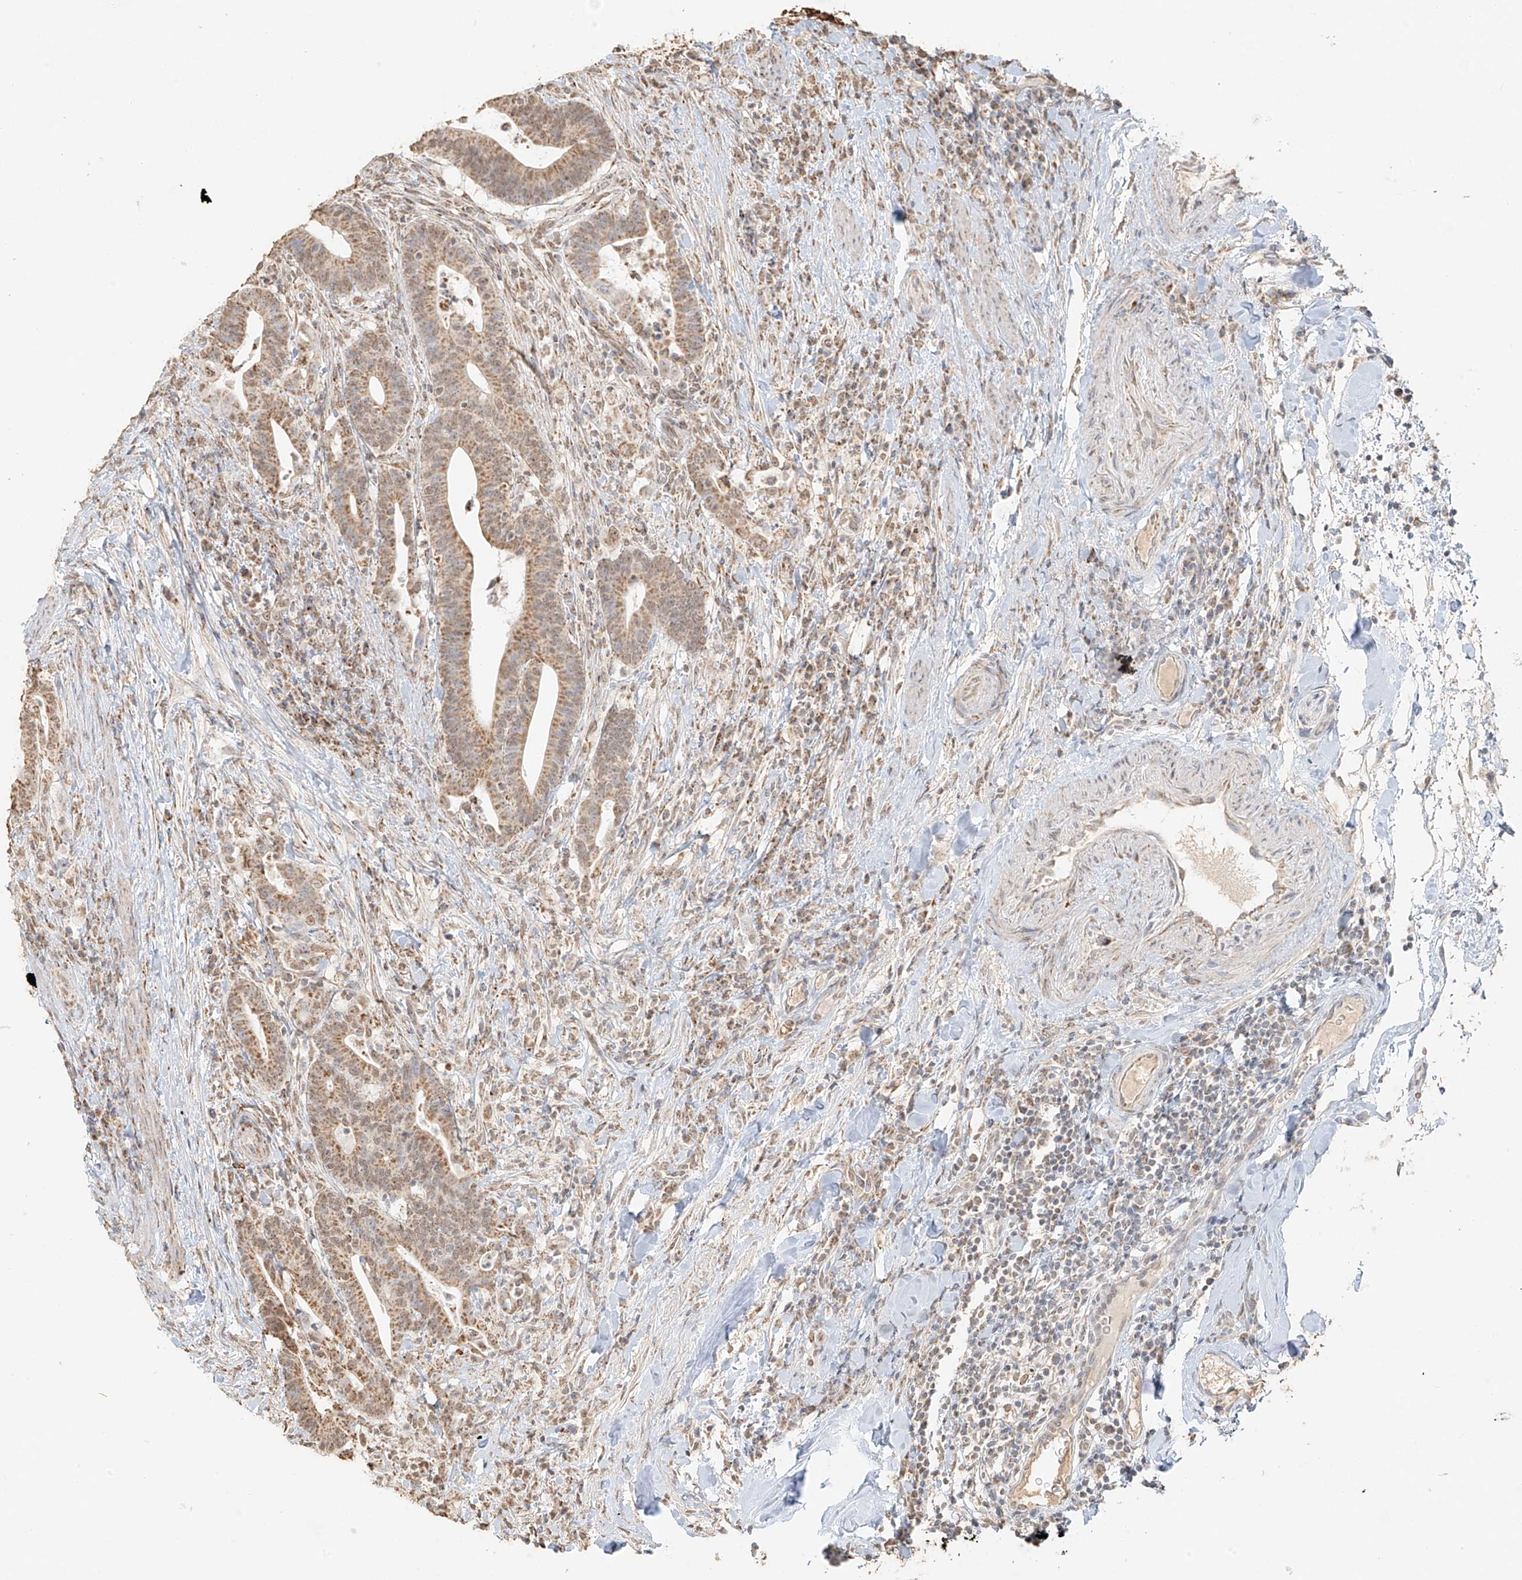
{"staining": {"intensity": "moderate", "quantity": ">75%", "location": "cytoplasmic/membranous"}, "tissue": "colorectal cancer", "cell_type": "Tumor cells", "image_type": "cancer", "snomed": [{"axis": "morphology", "description": "Adenocarcinoma, NOS"}, {"axis": "topography", "description": "Colon"}], "caption": "Immunohistochemistry staining of colorectal adenocarcinoma, which shows medium levels of moderate cytoplasmic/membranous positivity in about >75% of tumor cells indicating moderate cytoplasmic/membranous protein expression. The staining was performed using DAB (brown) for protein detection and nuclei were counterstained in hematoxylin (blue).", "gene": "MIPEP", "patient": {"sex": "female", "age": 66}}